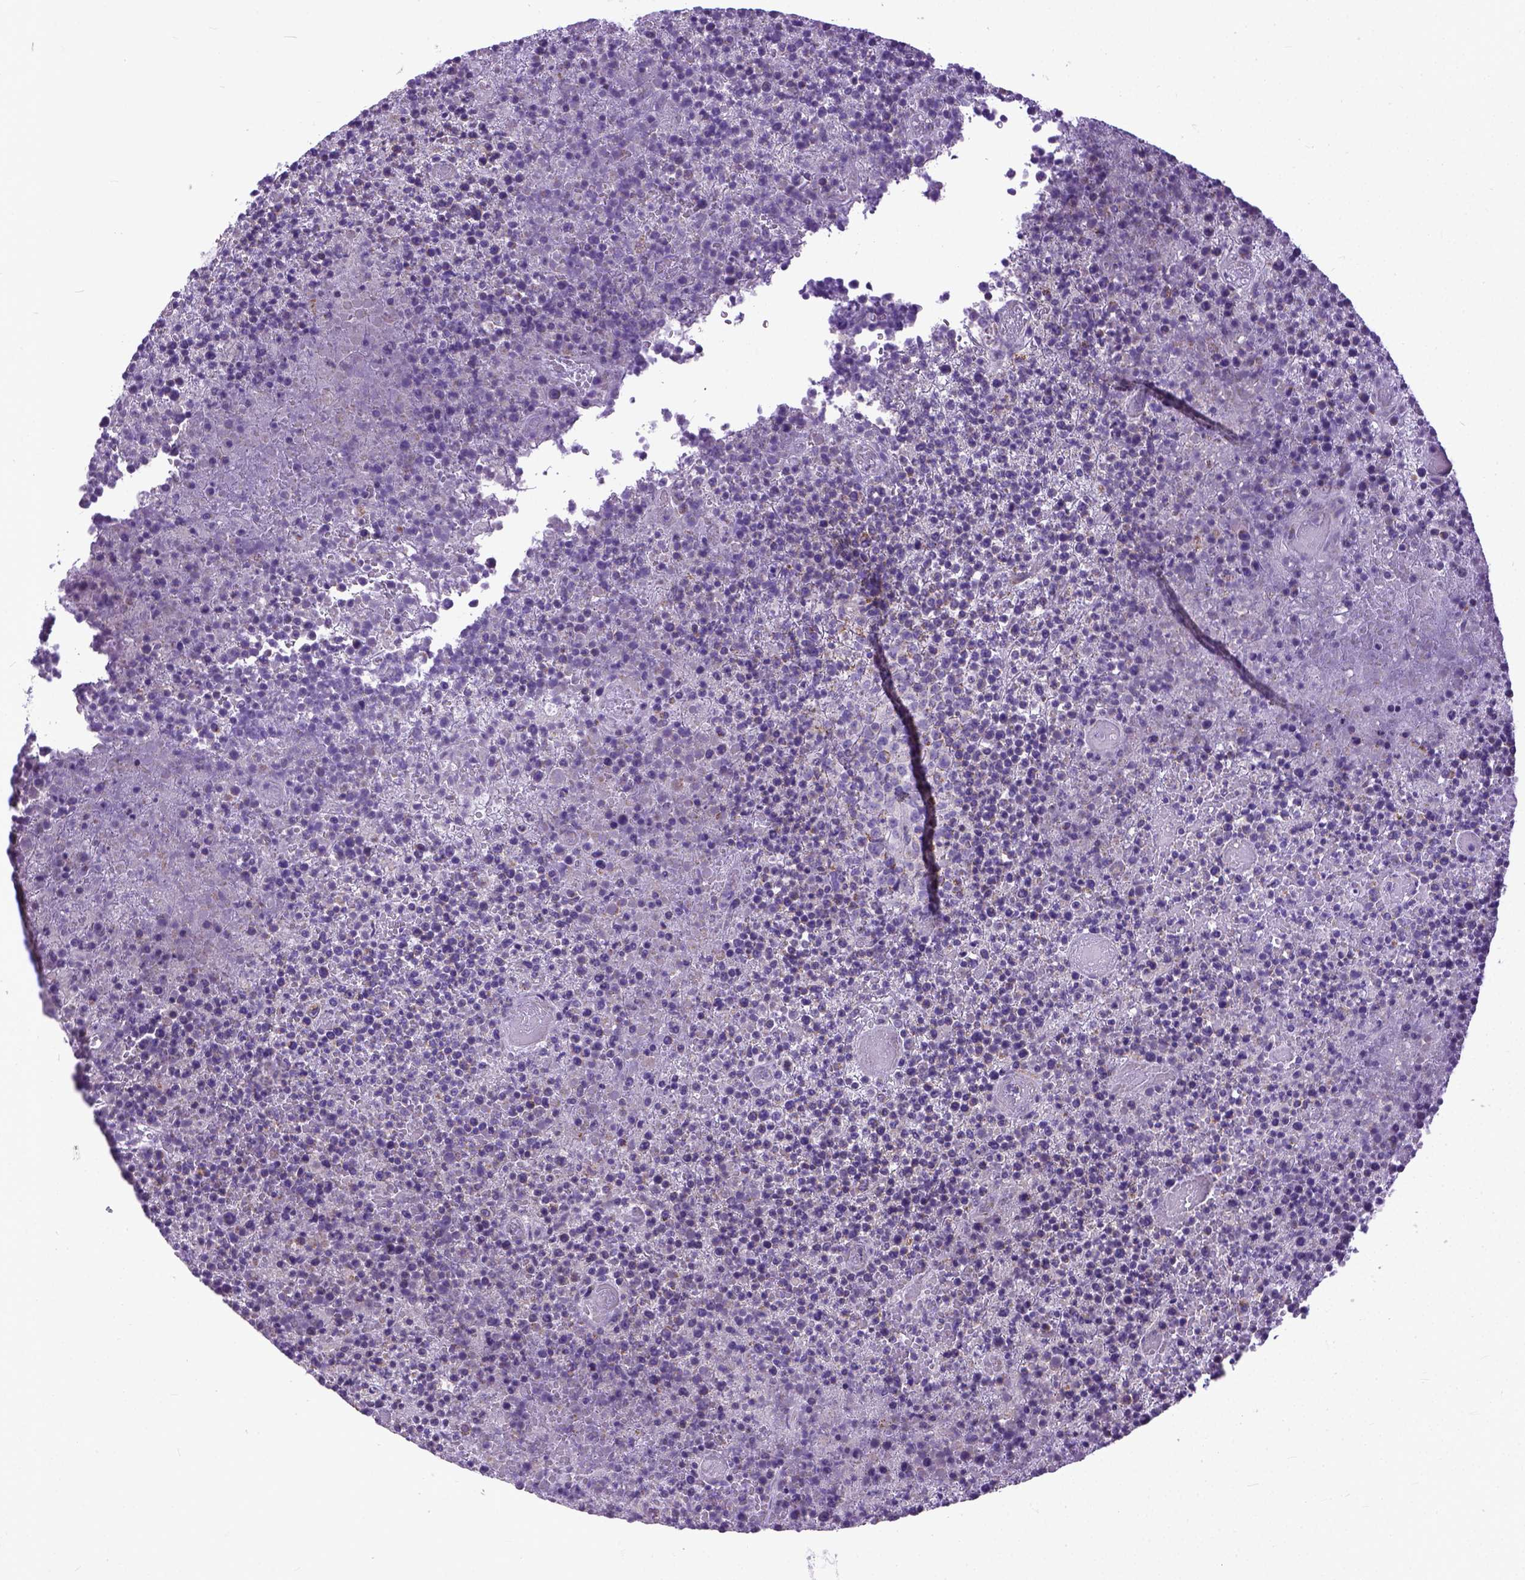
{"staining": {"intensity": "negative", "quantity": "none", "location": "none"}, "tissue": "lymphoma", "cell_type": "Tumor cells", "image_type": "cancer", "snomed": [{"axis": "morphology", "description": "Malignant lymphoma, non-Hodgkin's type, High grade"}, {"axis": "topography", "description": "Lymph node"}], "caption": "This is an immunohistochemistry (IHC) histopathology image of human lymphoma. There is no expression in tumor cells.", "gene": "PLK5", "patient": {"sex": "male", "age": 13}}